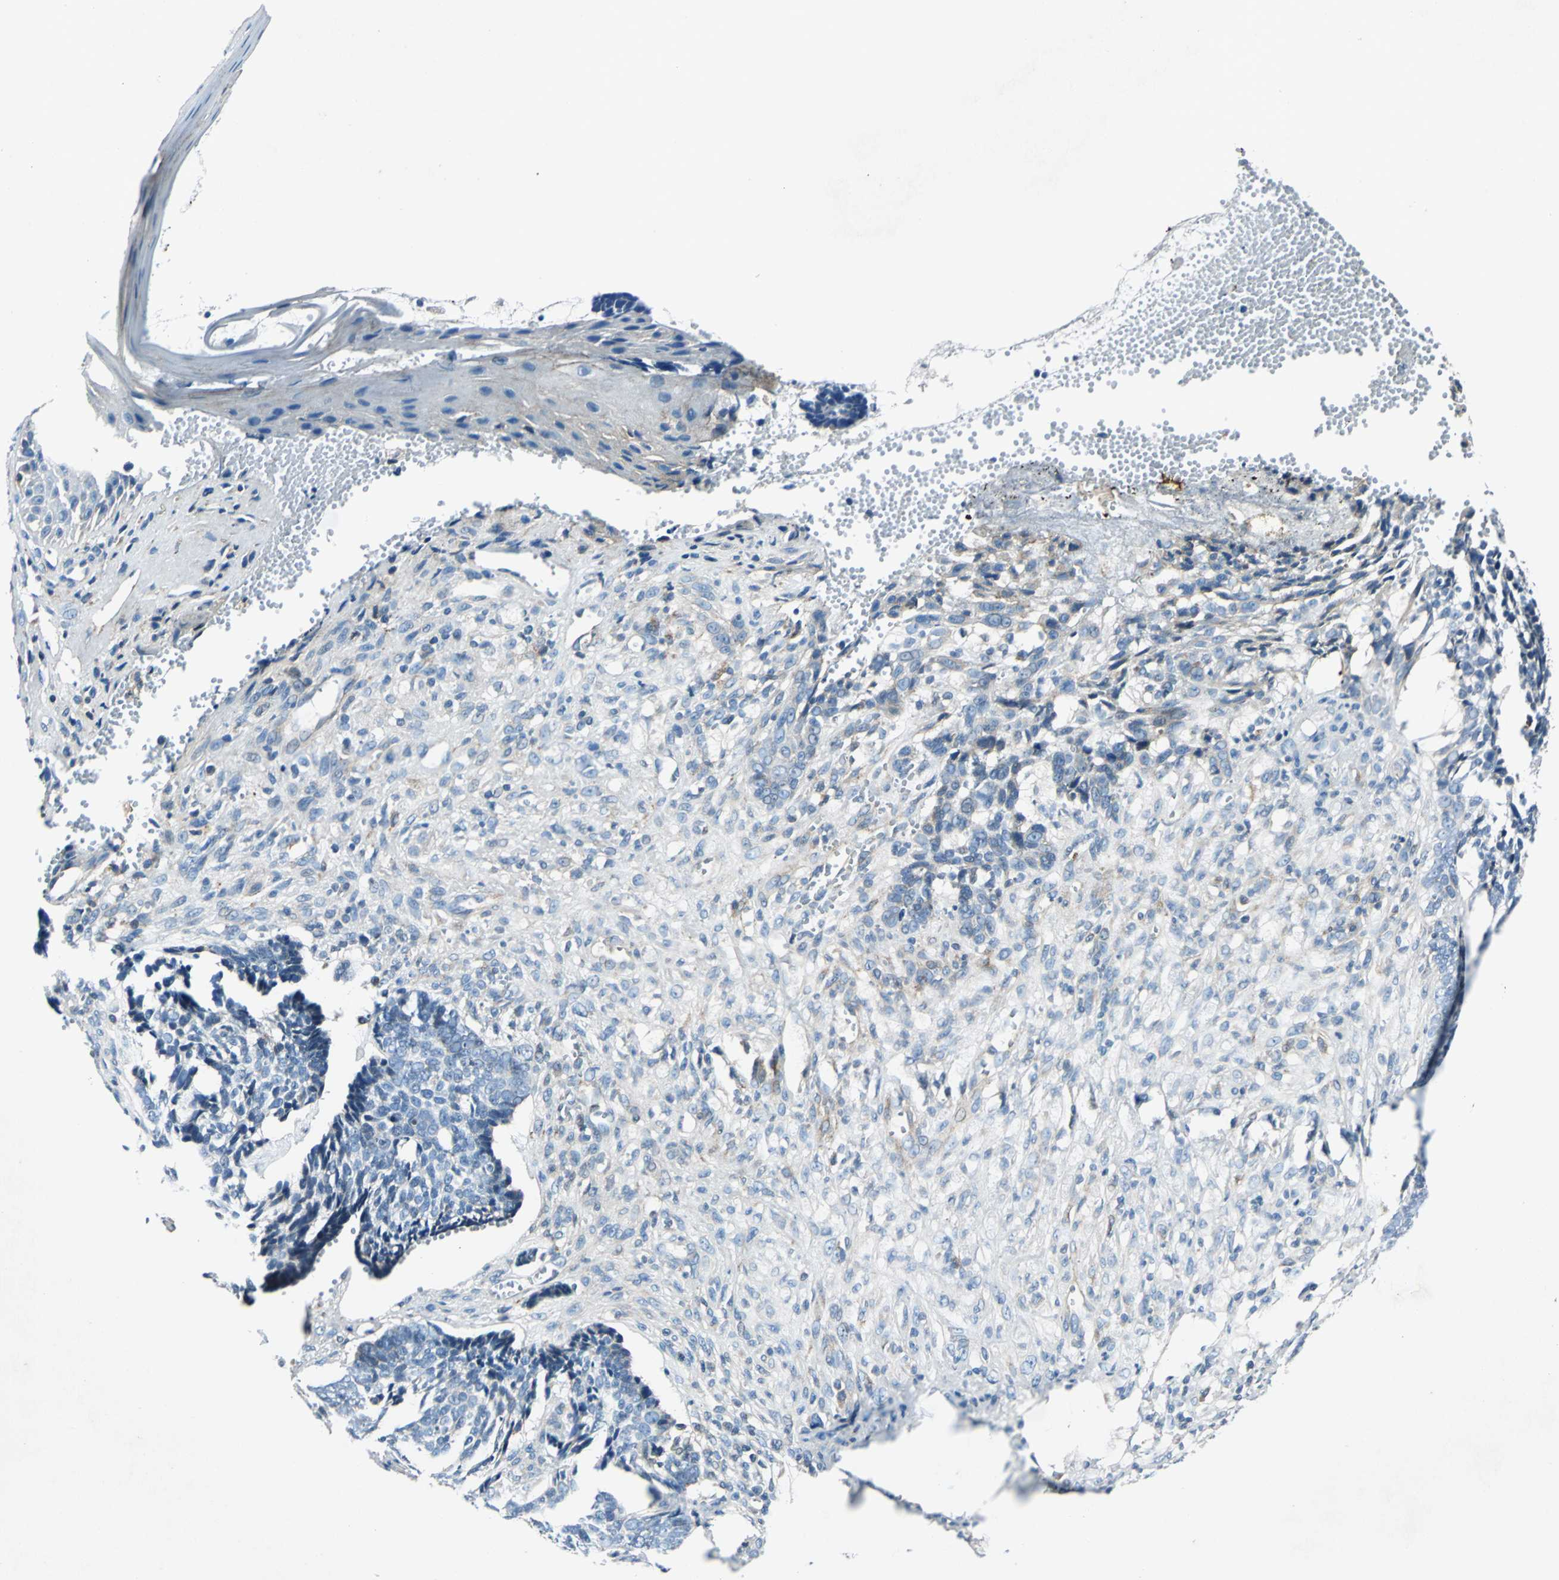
{"staining": {"intensity": "weak", "quantity": "<25%", "location": "cytoplasmic/membranous"}, "tissue": "skin cancer", "cell_type": "Tumor cells", "image_type": "cancer", "snomed": [{"axis": "morphology", "description": "Basal cell carcinoma"}, {"axis": "topography", "description": "Skin"}], "caption": "Tumor cells show no significant protein expression in skin cancer.", "gene": "HTATIP2", "patient": {"sex": "male", "age": 84}}